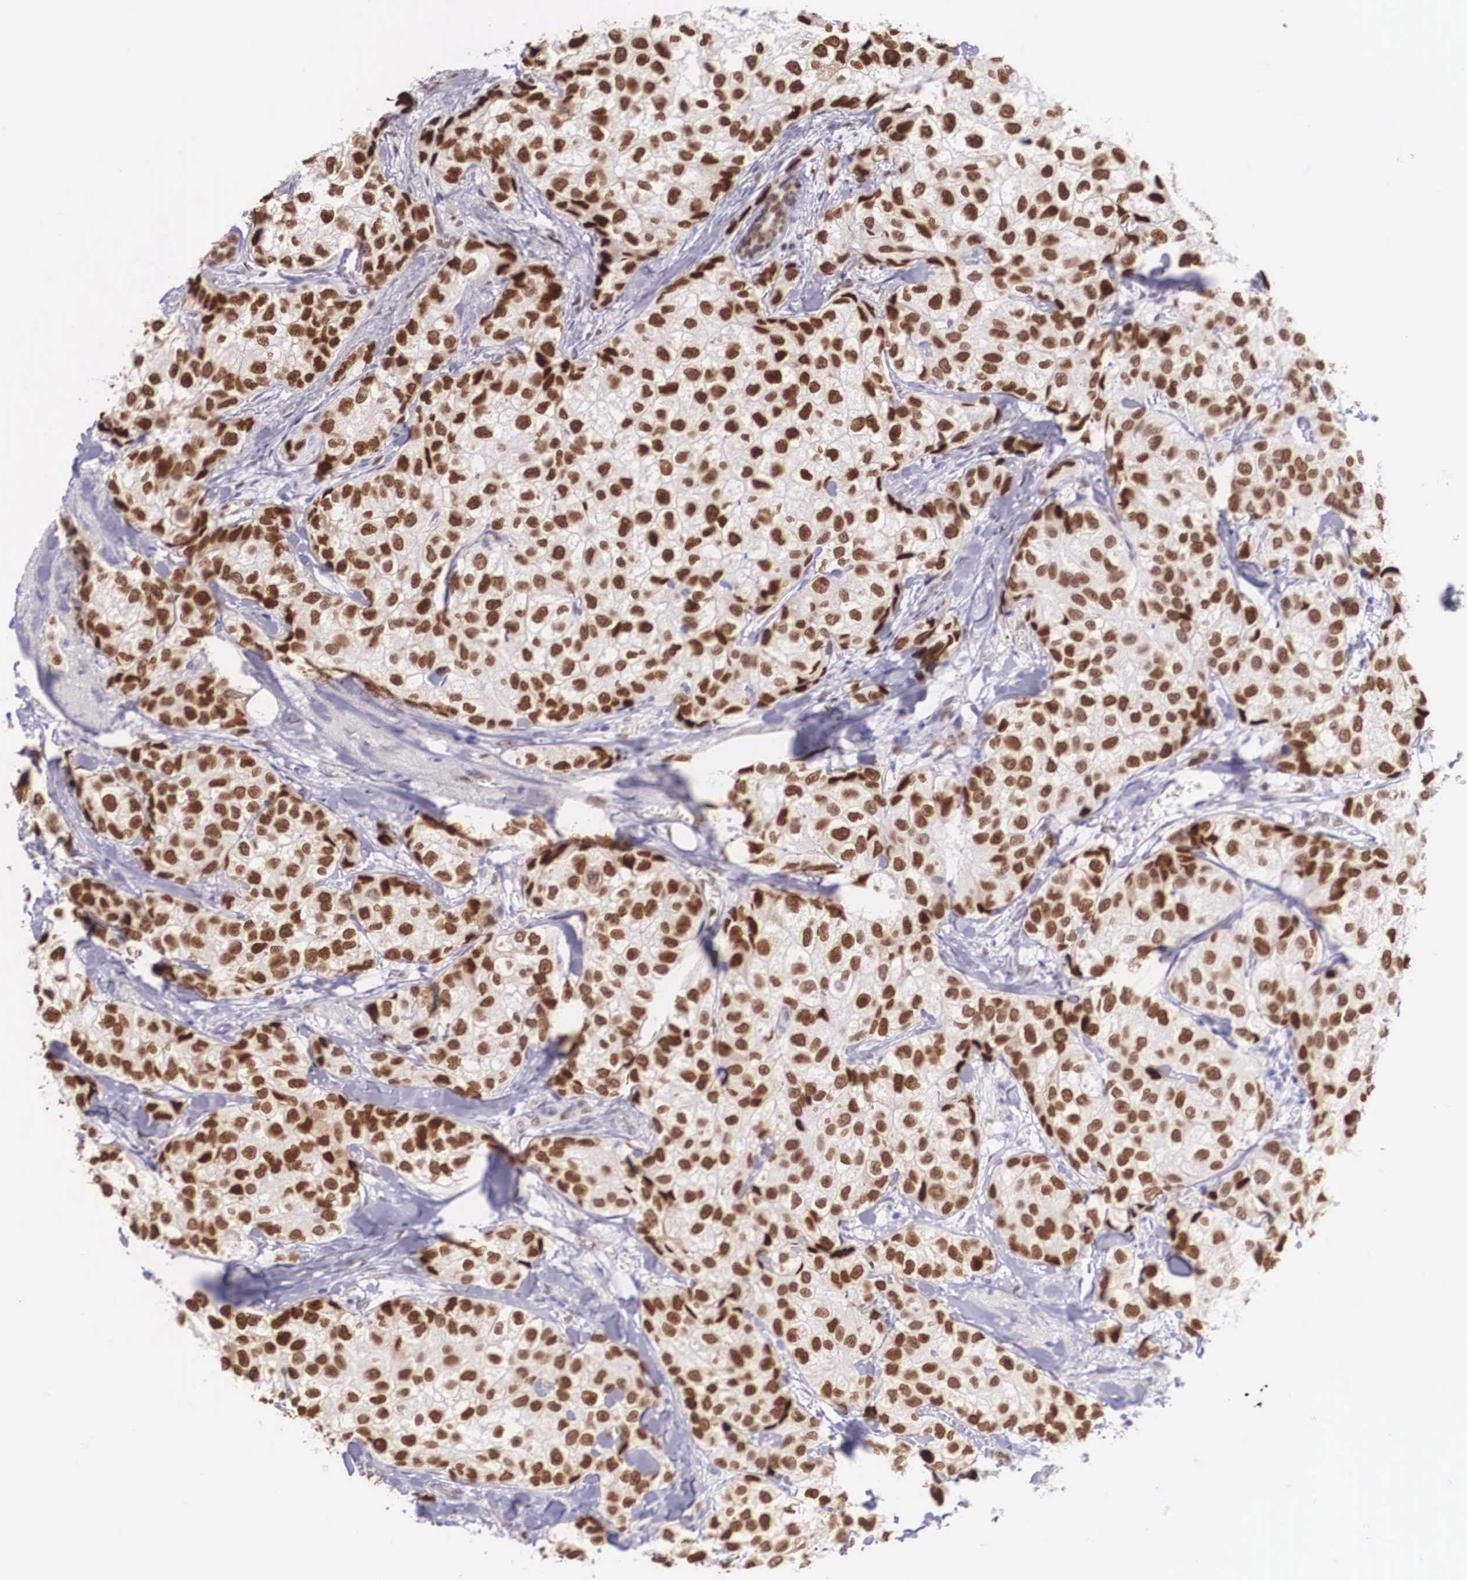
{"staining": {"intensity": "strong", "quantity": ">75%", "location": "nuclear"}, "tissue": "breast cancer", "cell_type": "Tumor cells", "image_type": "cancer", "snomed": [{"axis": "morphology", "description": "Duct carcinoma"}, {"axis": "topography", "description": "Breast"}], "caption": "Tumor cells exhibit high levels of strong nuclear positivity in about >75% of cells in breast cancer (infiltrating ductal carcinoma).", "gene": "HMGN5", "patient": {"sex": "female", "age": 68}}